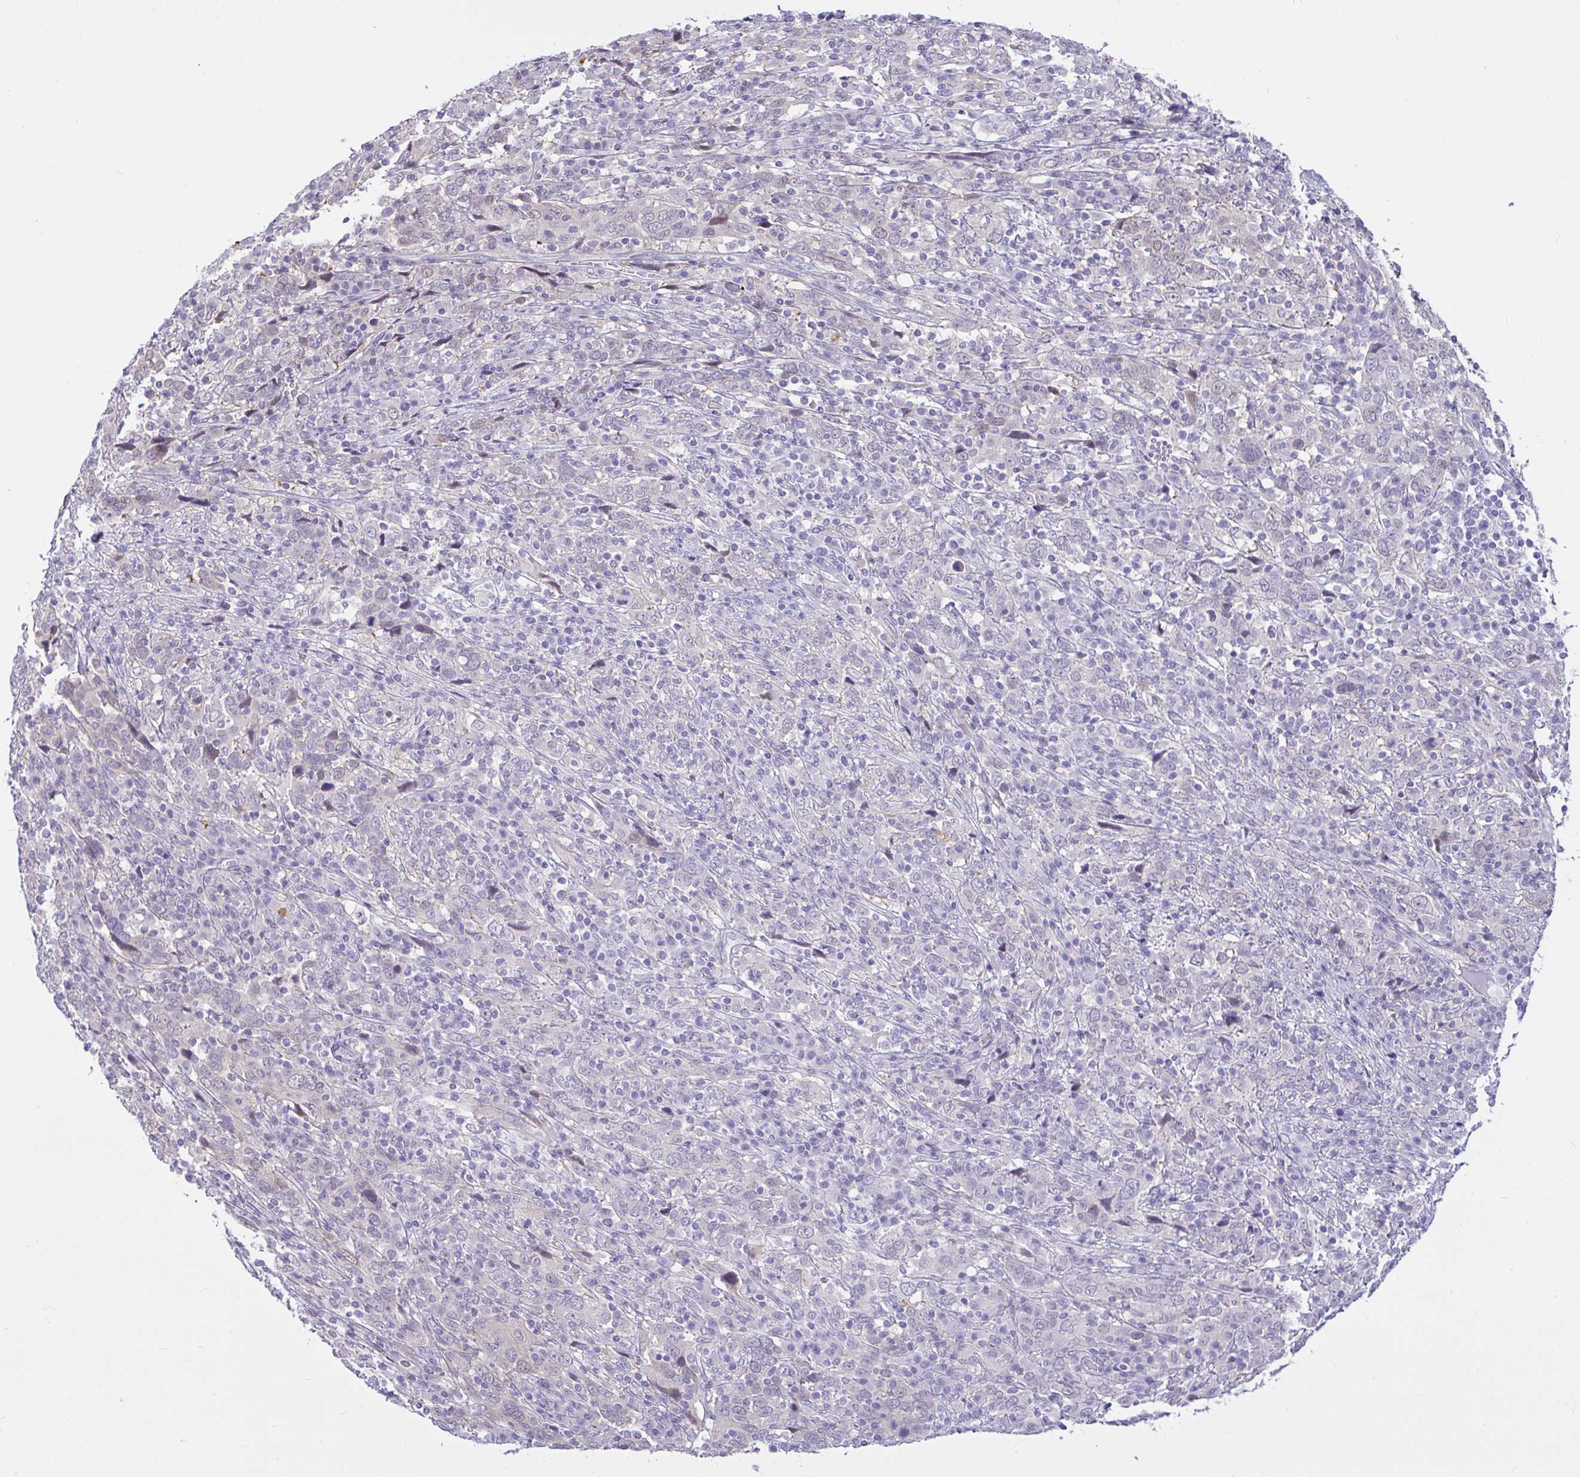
{"staining": {"intensity": "weak", "quantity": "<25%", "location": "nuclear"}, "tissue": "cervical cancer", "cell_type": "Tumor cells", "image_type": "cancer", "snomed": [{"axis": "morphology", "description": "Squamous cell carcinoma, NOS"}, {"axis": "topography", "description": "Cervix"}], "caption": "The photomicrograph displays no staining of tumor cells in cervical cancer (squamous cell carcinoma).", "gene": "ZNF485", "patient": {"sex": "female", "age": 46}}